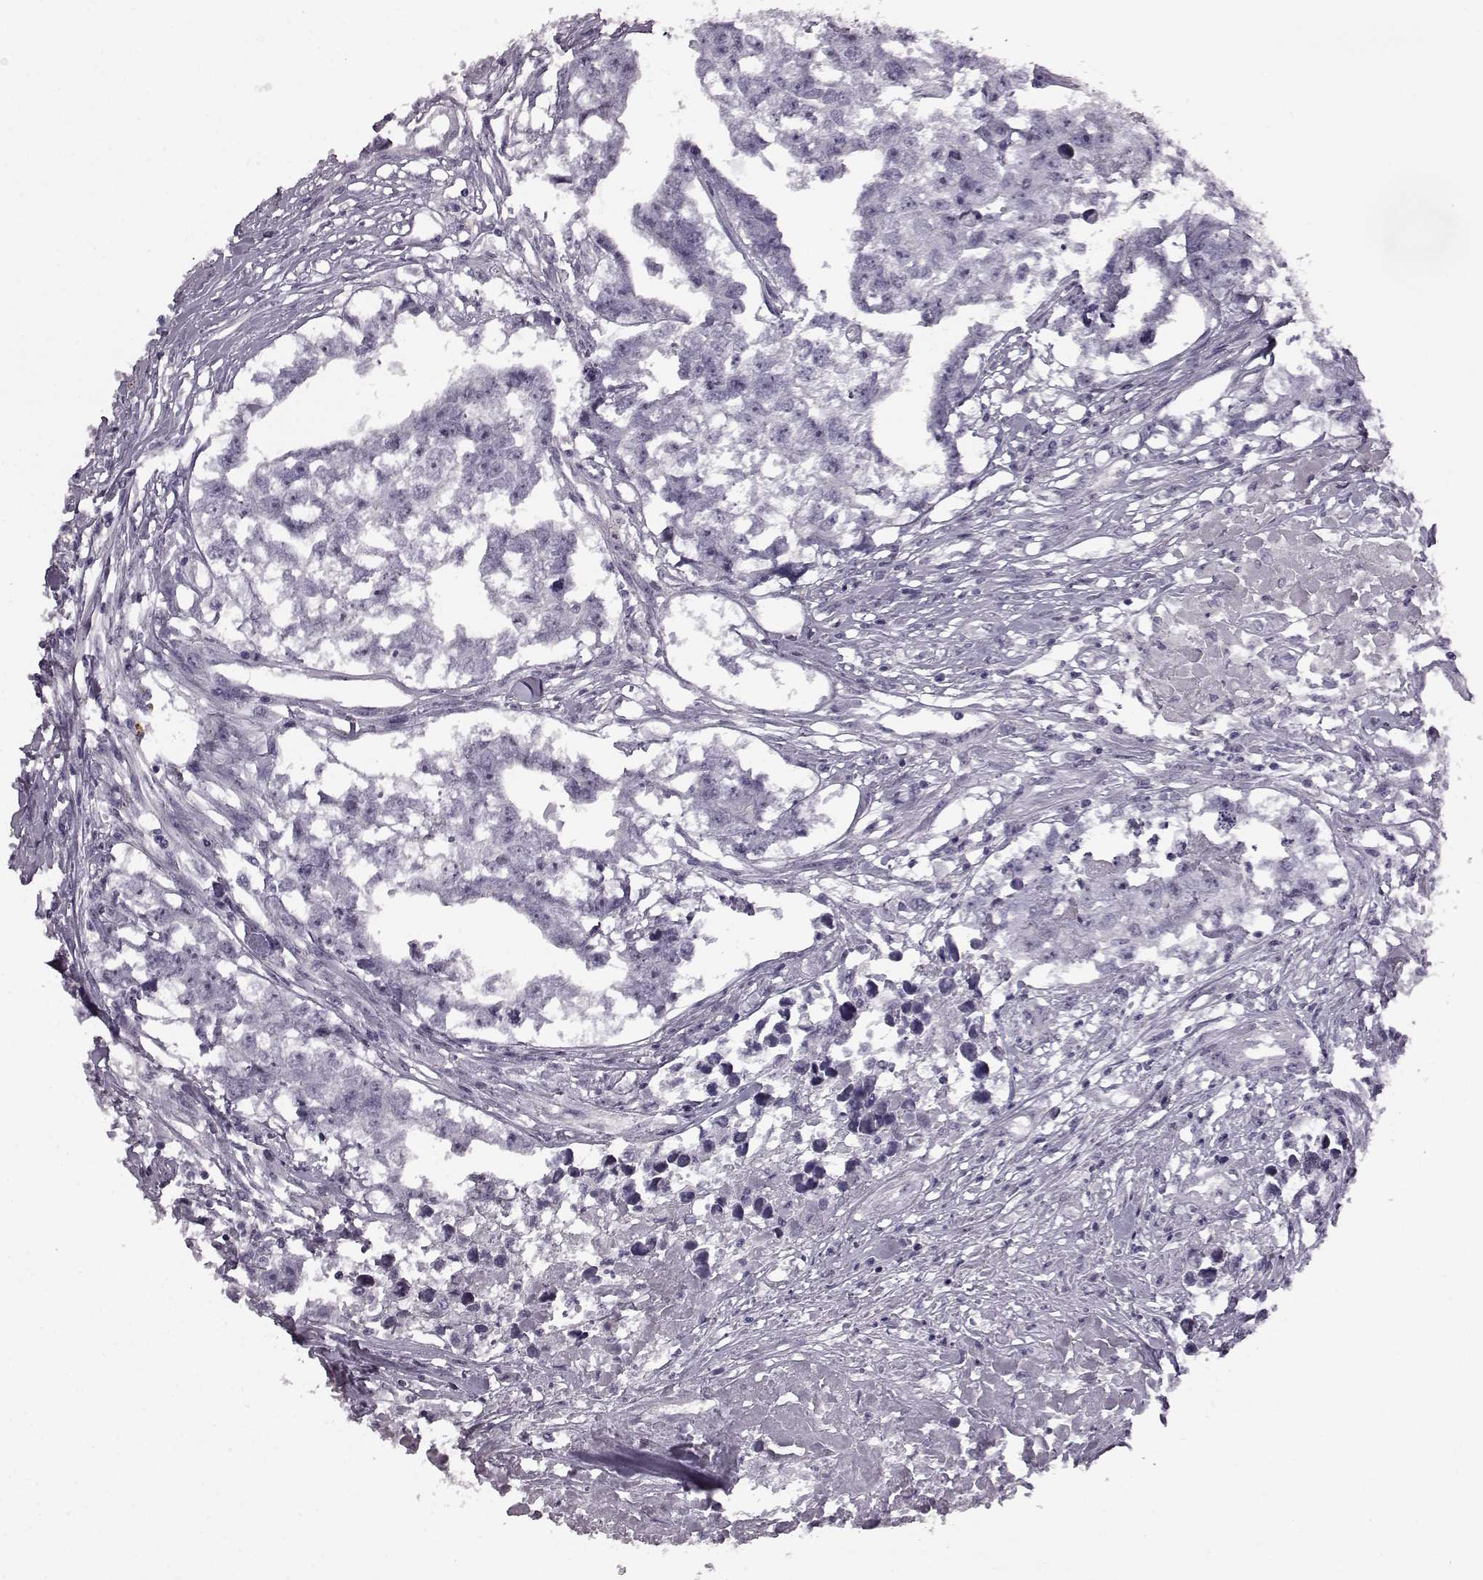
{"staining": {"intensity": "negative", "quantity": "none", "location": "none"}, "tissue": "testis cancer", "cell_type": "Tumor cells", "image_type": "cancer", "snomed": [{"axis": "morphology", "description": "Carcinoma, Embryonal, NOS"}, {"axis": "morphology", "description": "Teratoma, malignant, NOS"}, {"axis": "topography", "description": "Testis"}], "caption": "Immunohistochemistry photomicrograph of neoplastic tissue: human testis cancer (embryonal carcinoma) stained with DAB displays no significant protein positivity in tumor cells.", "gene": "PRPH2", "patient": {"sex": "male", "age": 44}}